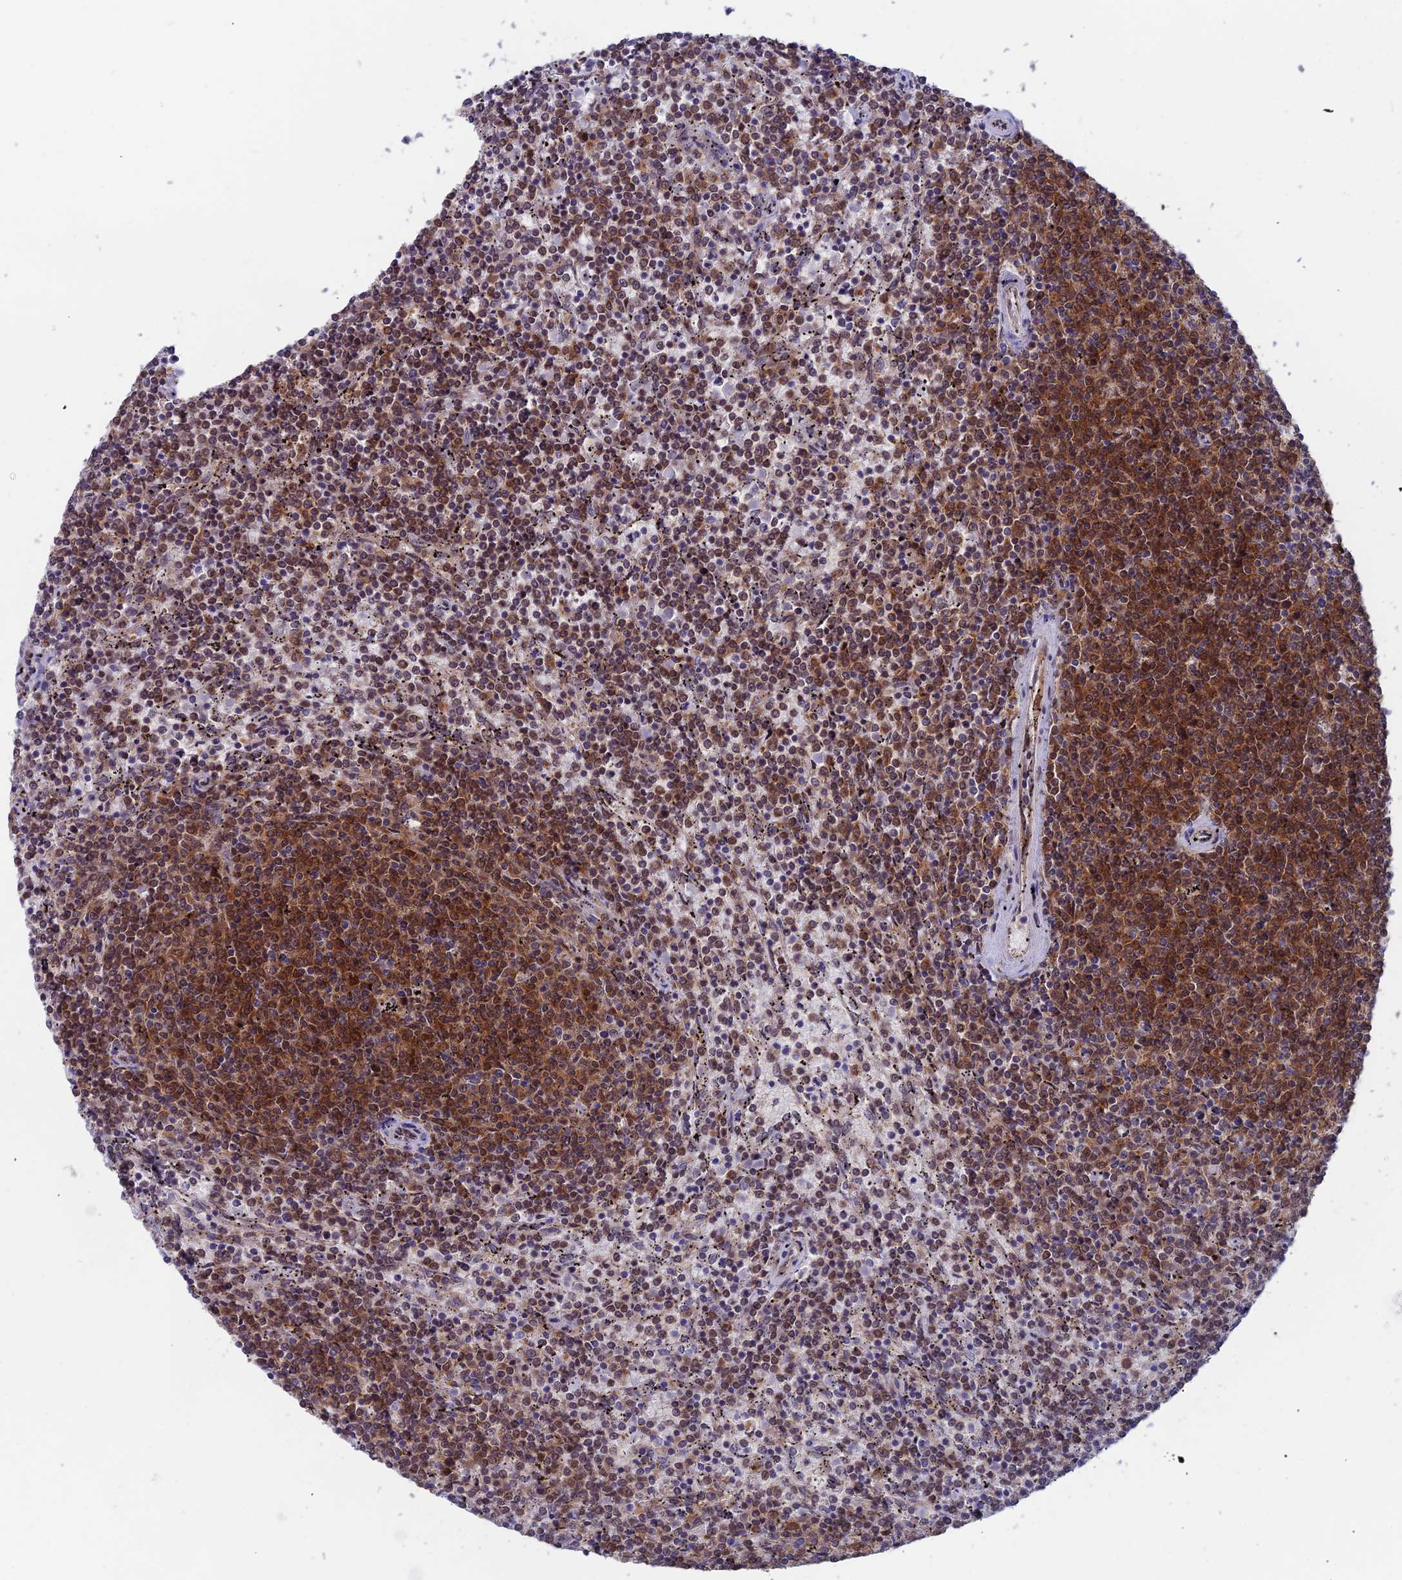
{"staining": {"intensity": "moderate", "quantity": ">75%", "location": "cytoplasmic/membranous,nuclear"}, "tissue": "lymphoma", "cell_type": "Tumor cells", "image_type": "cancer", "snomed": [{"axis": "morphology", "description": "Malignant lymphoma, non-Hodgkin's type, Low grade"}, {"axis": "topography", "description": "Spleen"}], "caption": "DAB (3,3'-diaminobenzidine) immunohistochemical staining of human lymphoma shows moderate cytoplasmic/membranous and nuclear protein expression in approximately >75% of tumor cells.", "gene": "IGBP1", "patient": {"sex": "female", "age": 50}}